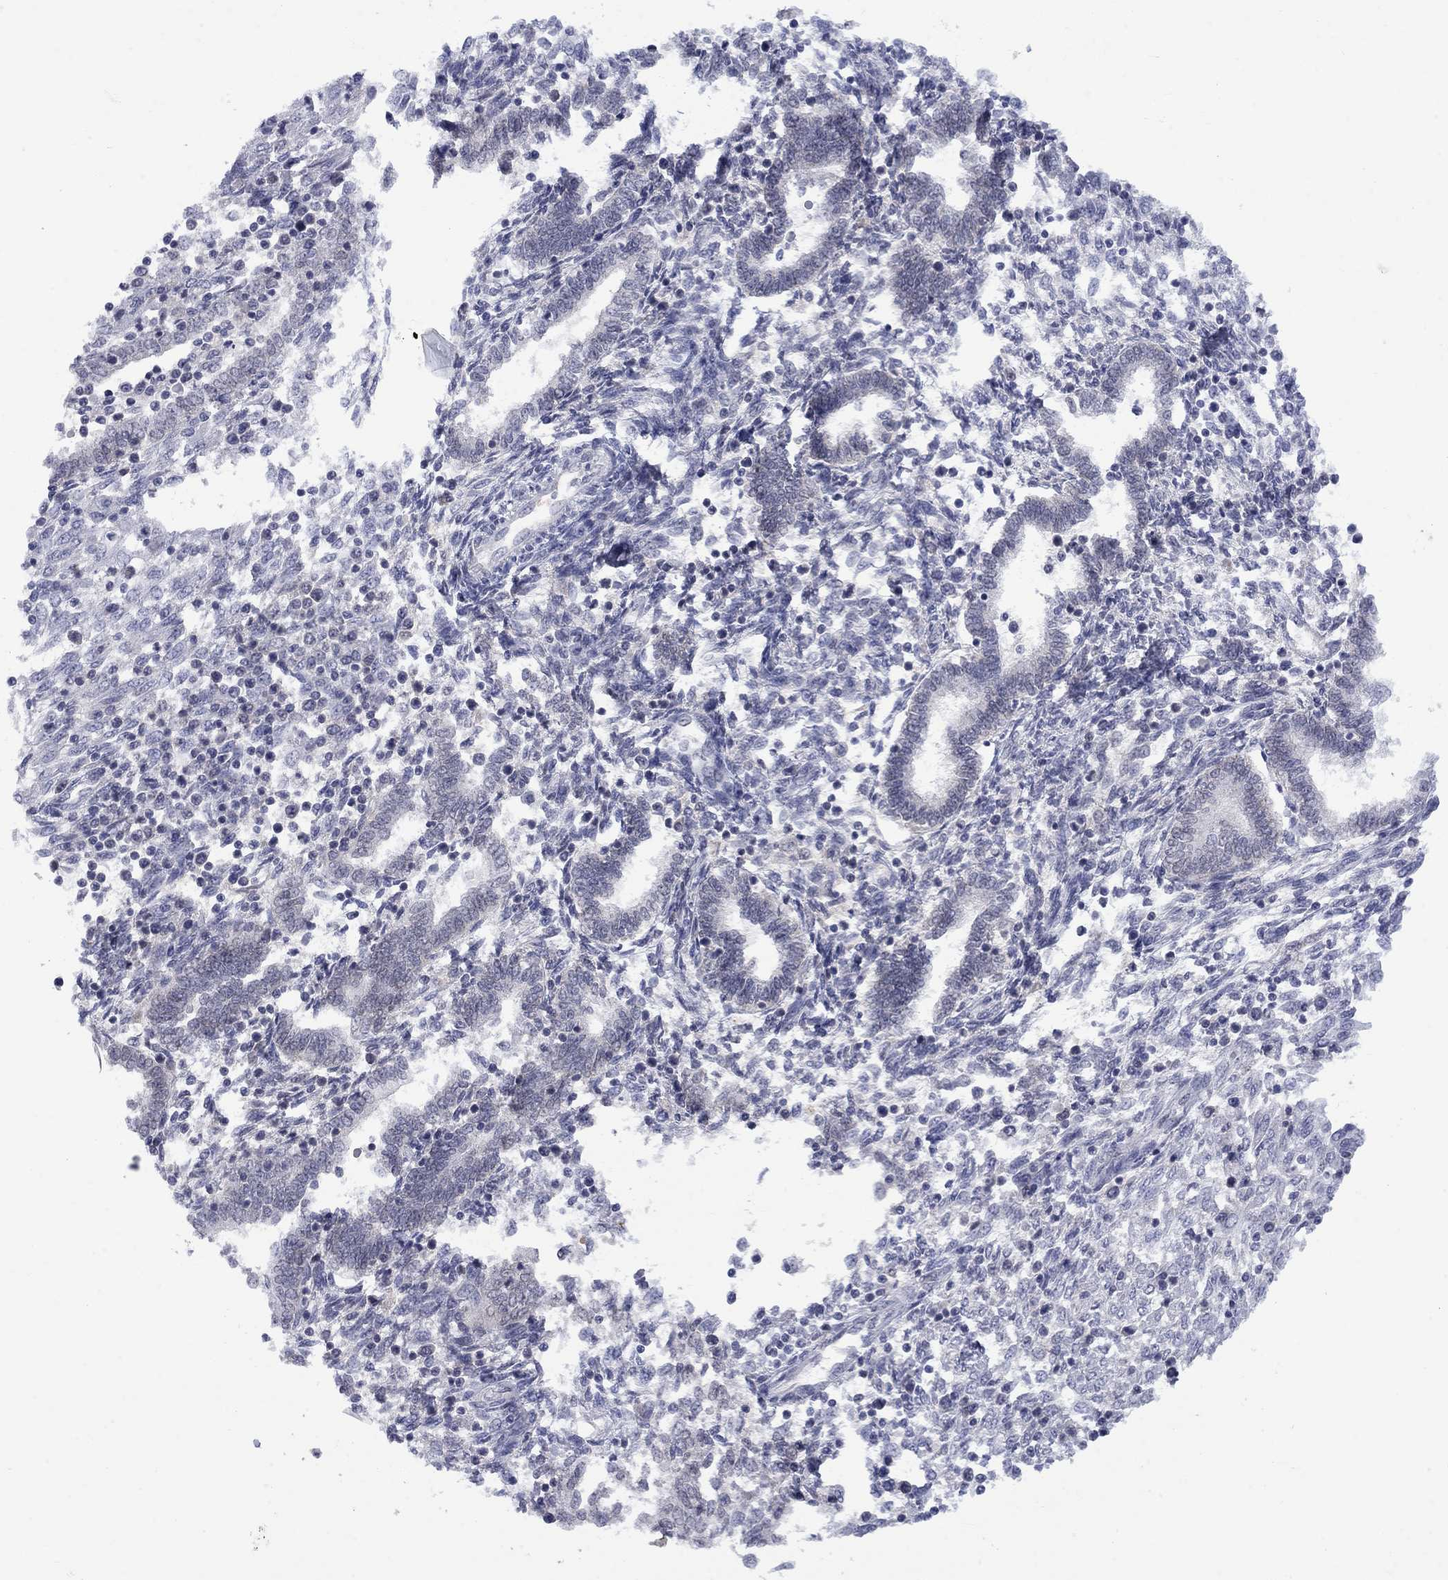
{"staining": {"intensity": "negative", "quantity": "none", "location": "none"}, "tissue": "endometrium", "cell_type": "Cells in endometrial stroma", "image_type": "normal", "snomed": [{"axis": "morphology", "description": "Normal tissue, NOS"}, {"axis": "topography", "description": "Endometrium"}], "caption": "A photomicrograph of human endometrium is negative for staining in cells in endometrial stroma.", "gene": "NSMF", "patient": {"sex": "female", "age": 42}}